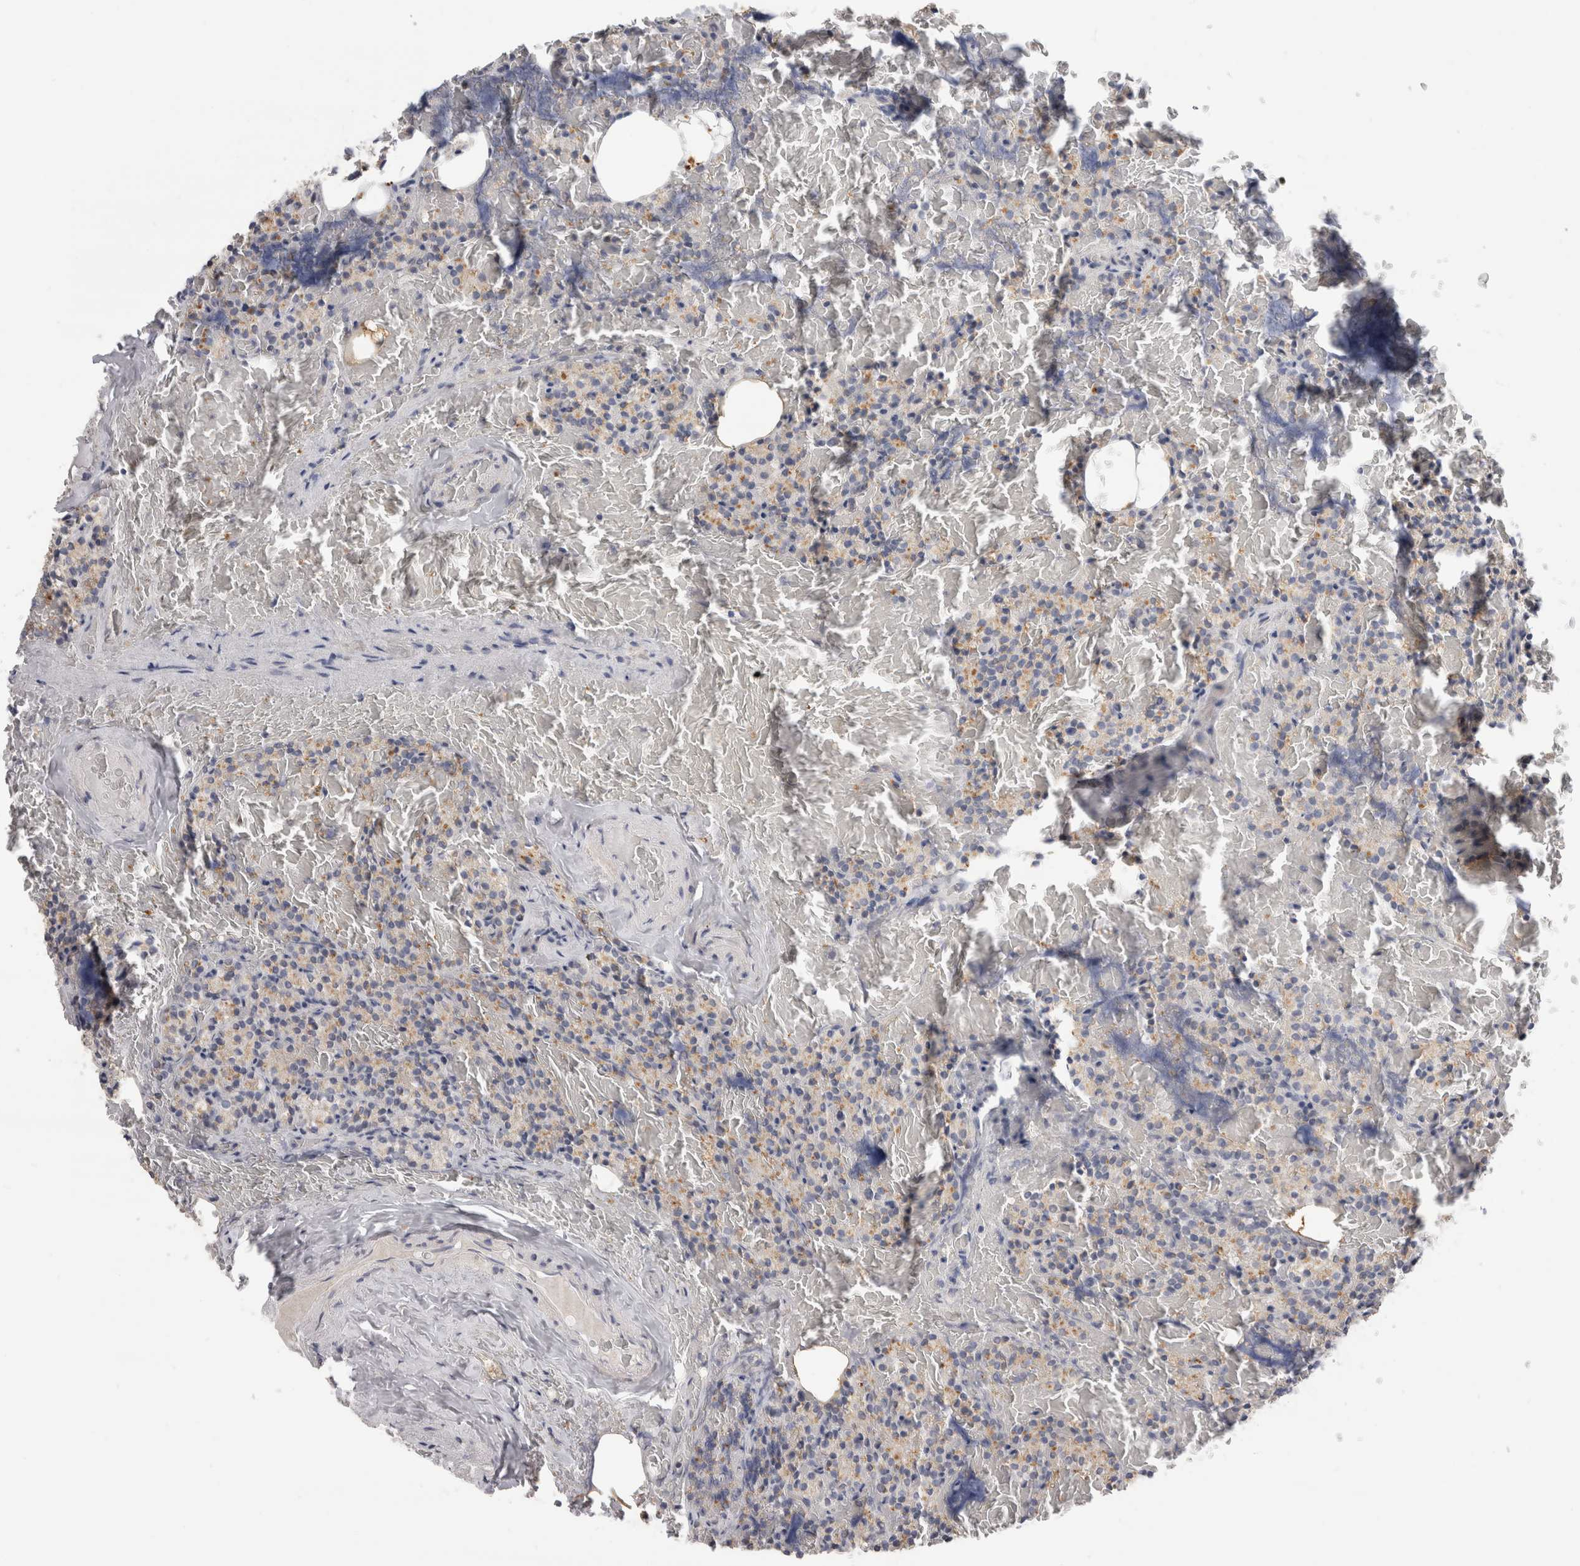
{"staining": {"intensity": "weak", "quantity": "25%-75%", "location": "cytoplasmic/membranous"}, "tissue": "parathyroid gland", "cell_type": "Glandular cells", "image_type": "normal", "snomed": [{"axis": "morphology", "description": "Normal tissue, NOS"}, {"axis": "topography", "description": "Parathyroid gland"}], "caption": "Protein staining of normal parathyroid gland reveals weak cytoplasmic/membranous expression in approximately 25%-75% of glandular cells. Using DAB (3,3'-diaminobenzidine) (brown) and hematoxylin (blue) stains, captured at high magnification using brightfield microscopy.", "gene": "AFP", "patient": {"sex": "female", "age": 78}}